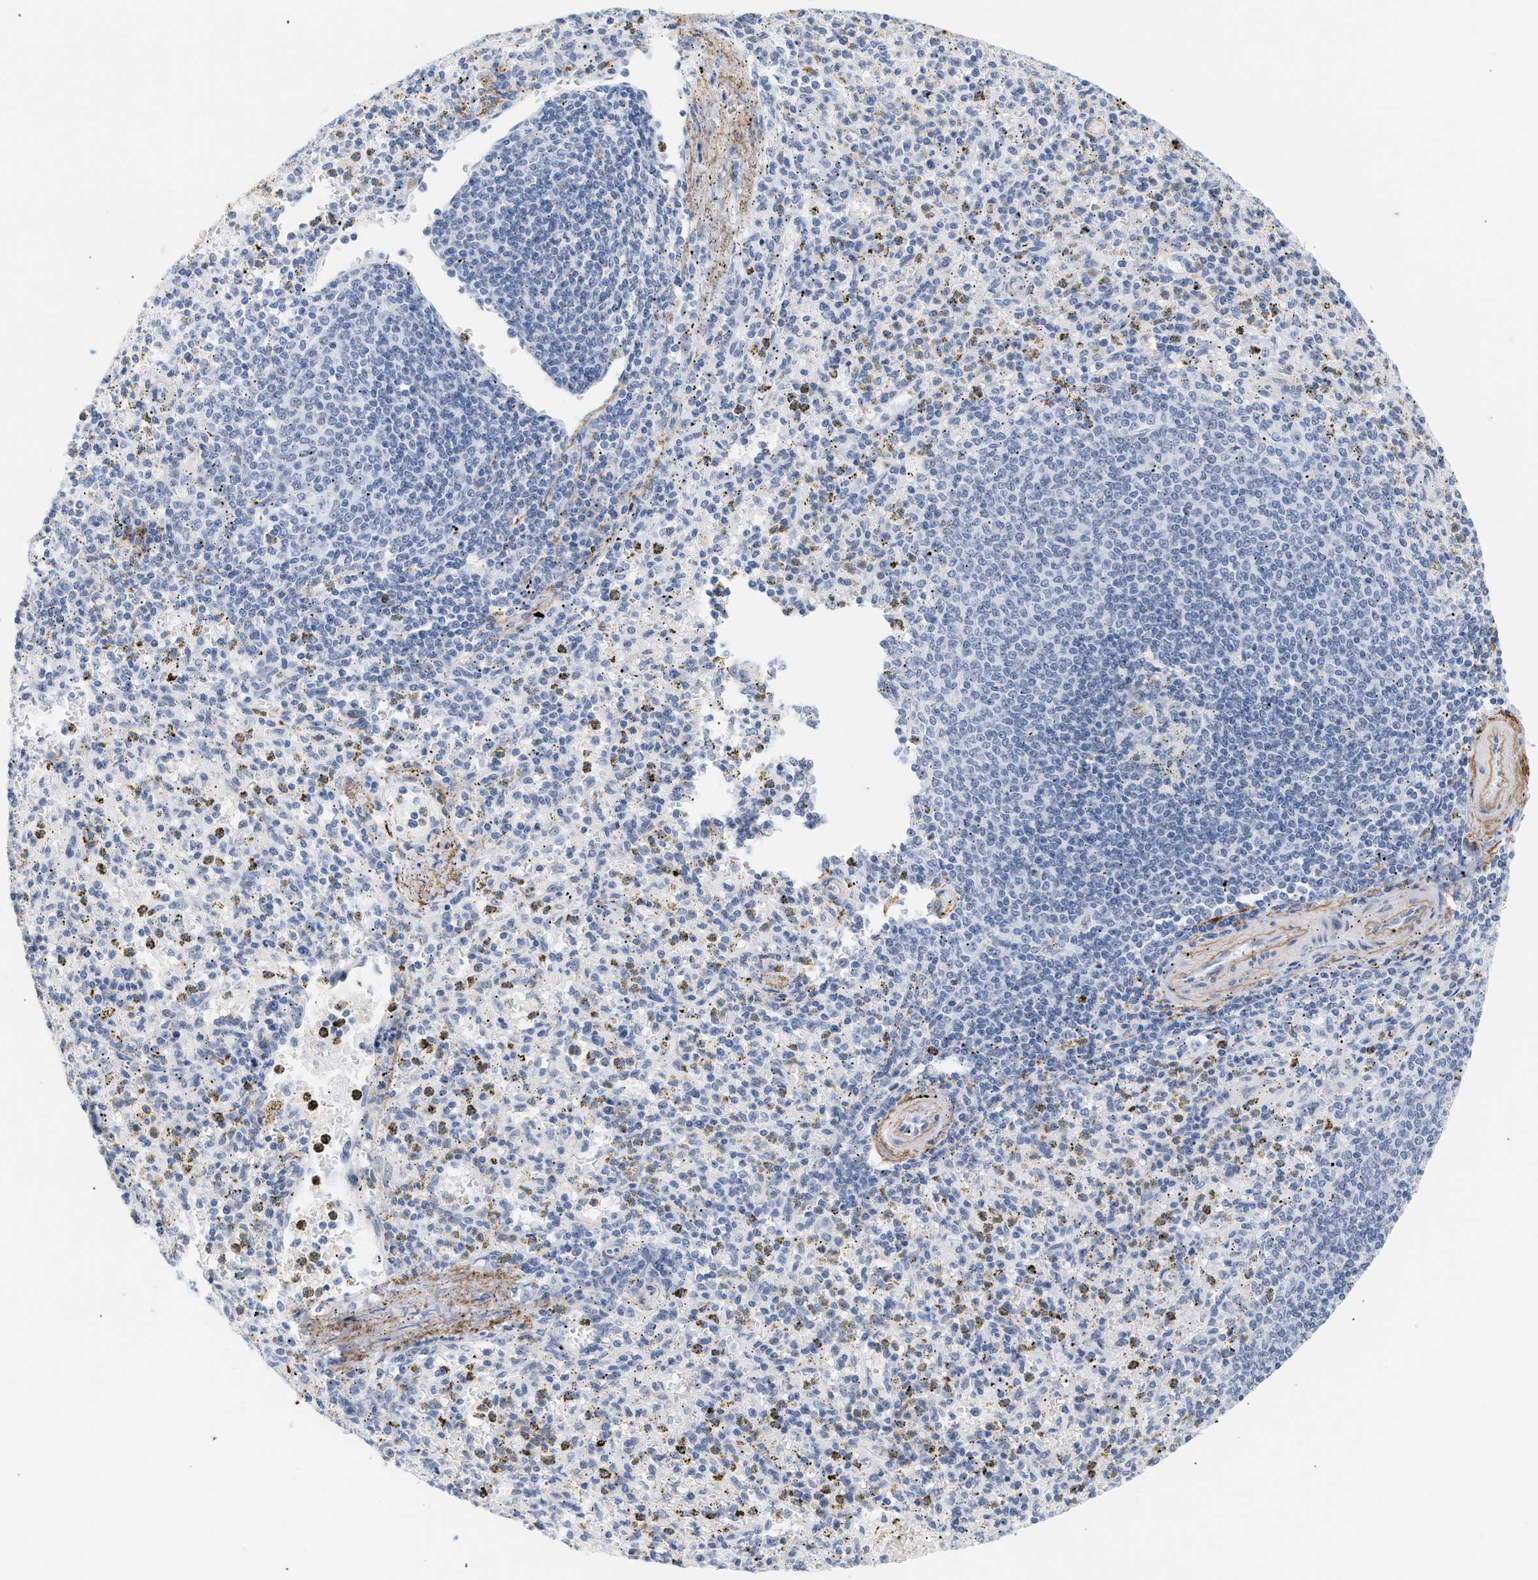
{"staining": {"intensity": "moderate", "quantity": "<25%", "location": "cytoplasmic/membranous"}, "tissue": "spleen", "cell_type": "Cells in red pulp", "image_type": "normal", "snomed": [{"axis": "morphology", "description": "Normal tissue, NOS"}, {"axis": "topography", "description": "Spleen"}], "caption": "Immunohistochemical staining of benign human spleen displays moderate cytoplasmic/membranous protein positivity in about <25% of cells in red pulp.", "gene": "ELN", "patient": {"sex": "male", "age": 72}}